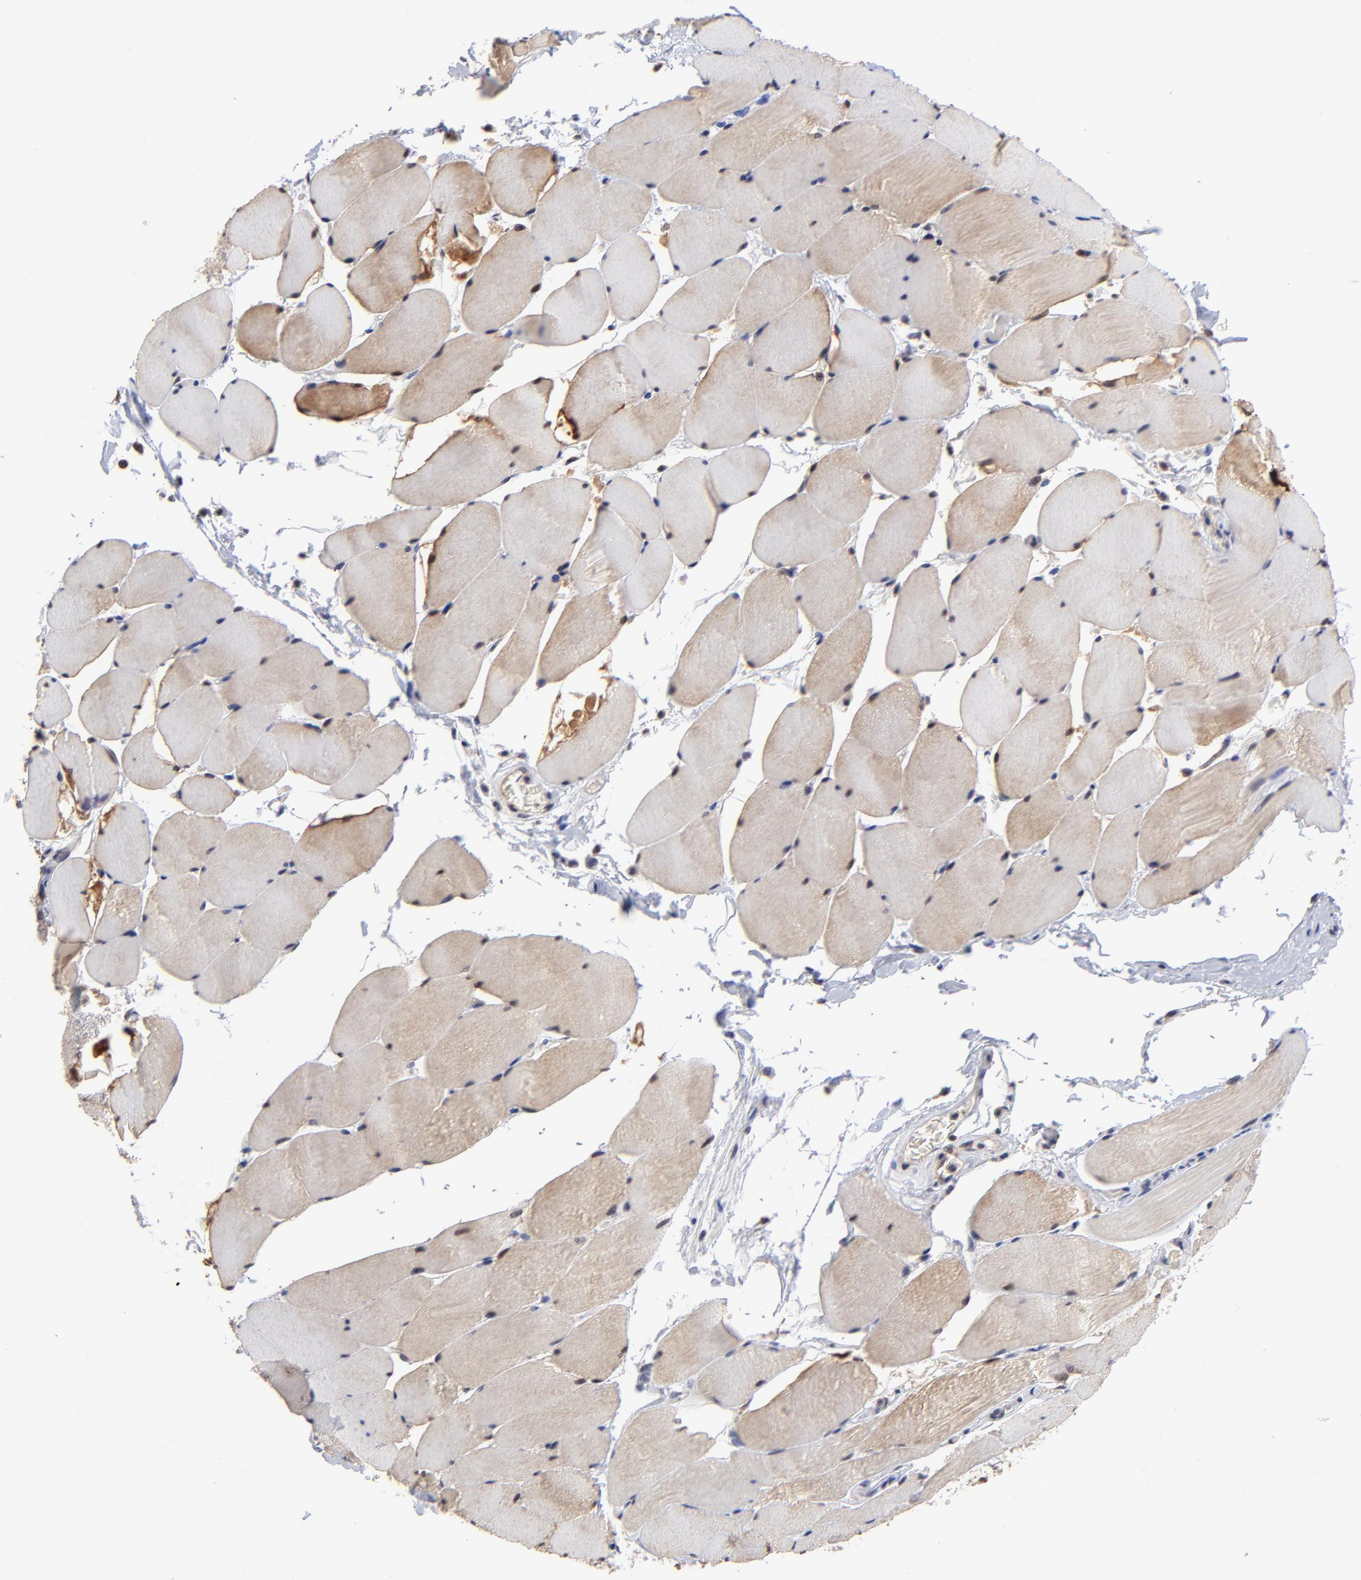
{"staining": {"intensity": "weak", "quantity": "25%-75%", "location": "cytoplasmic/membranous,nuclear"}, "tissue": "skeletal muscle", "cell_type": "Myocytes", "image_type": "normal", "snomed": [{"axis": "morphology", "description": "Normal tissue, NOS"}, {"axis": "topography", "description": "Skeletal muscle"}], "caption": "Protein staining by immunohistochemistry (IHC) reveals weak cytoplasmic/membranous,nuclear staining in approximately 25%-75% of myocytes in unremarkable skeletal muscle.", "gene": "PSMC4", "patient": {"sex": "male", "age": 62}}